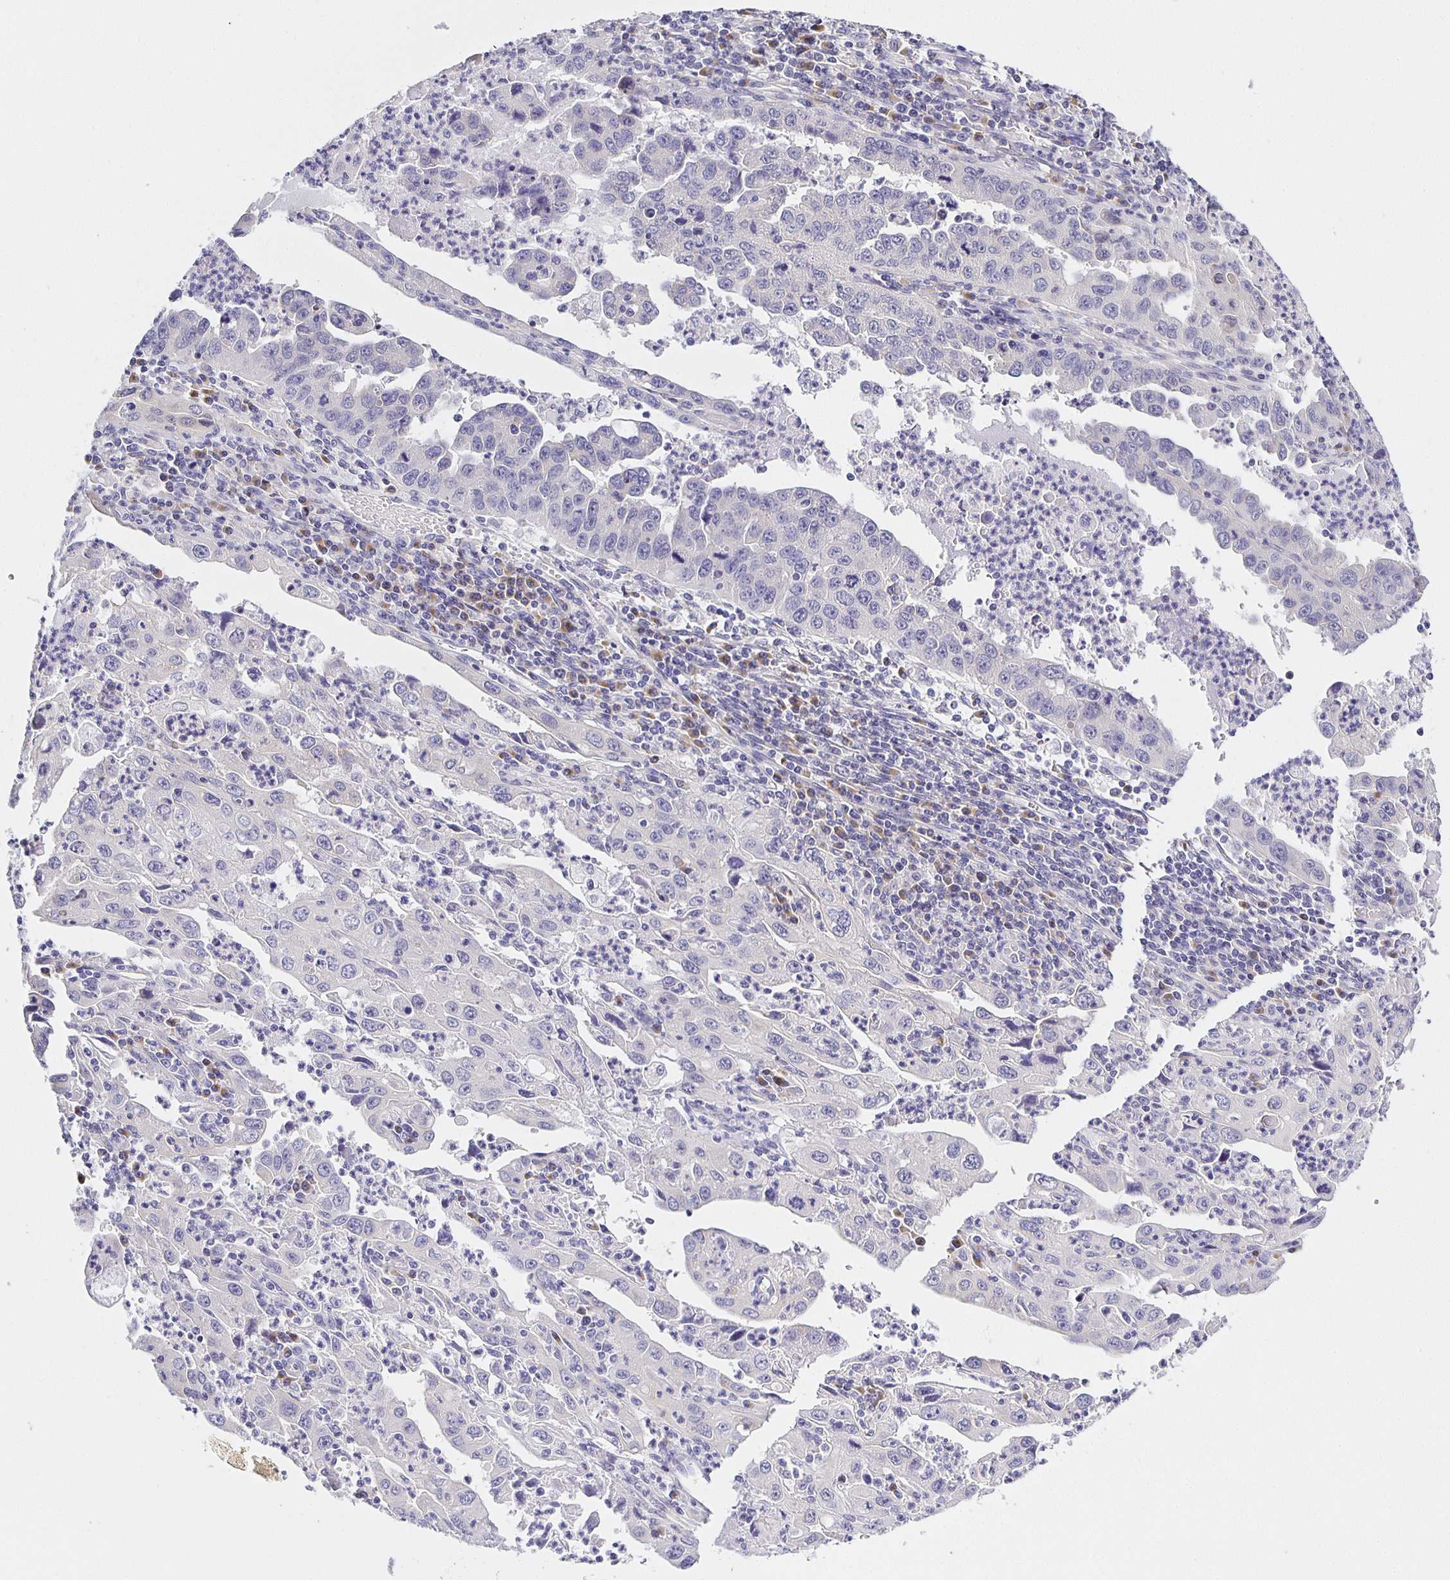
{"staining": {"intensity": "negative", "quantity": "none", "location": "none"}, "tissue": "endometrial cancer", "cell_type": "Tumor cells", "image_type": "cancer", "snomed": [{"axis": "morphology", "description": "Adenocarcinoma, NOS"}, {"axis": "topography", "description": "Uterus"}], "caption": "Immunohistochemical staining of human endometrial adenocarcinoma exhibits no significant staining in tumor cells. (Brightfield microscopy of DAB (3,3'-diaminobenzidine) immunohistochemistry (IHC) at high magnification).", "gene": "OPALIN", "patient": {"sex": "female", "age": 62}}